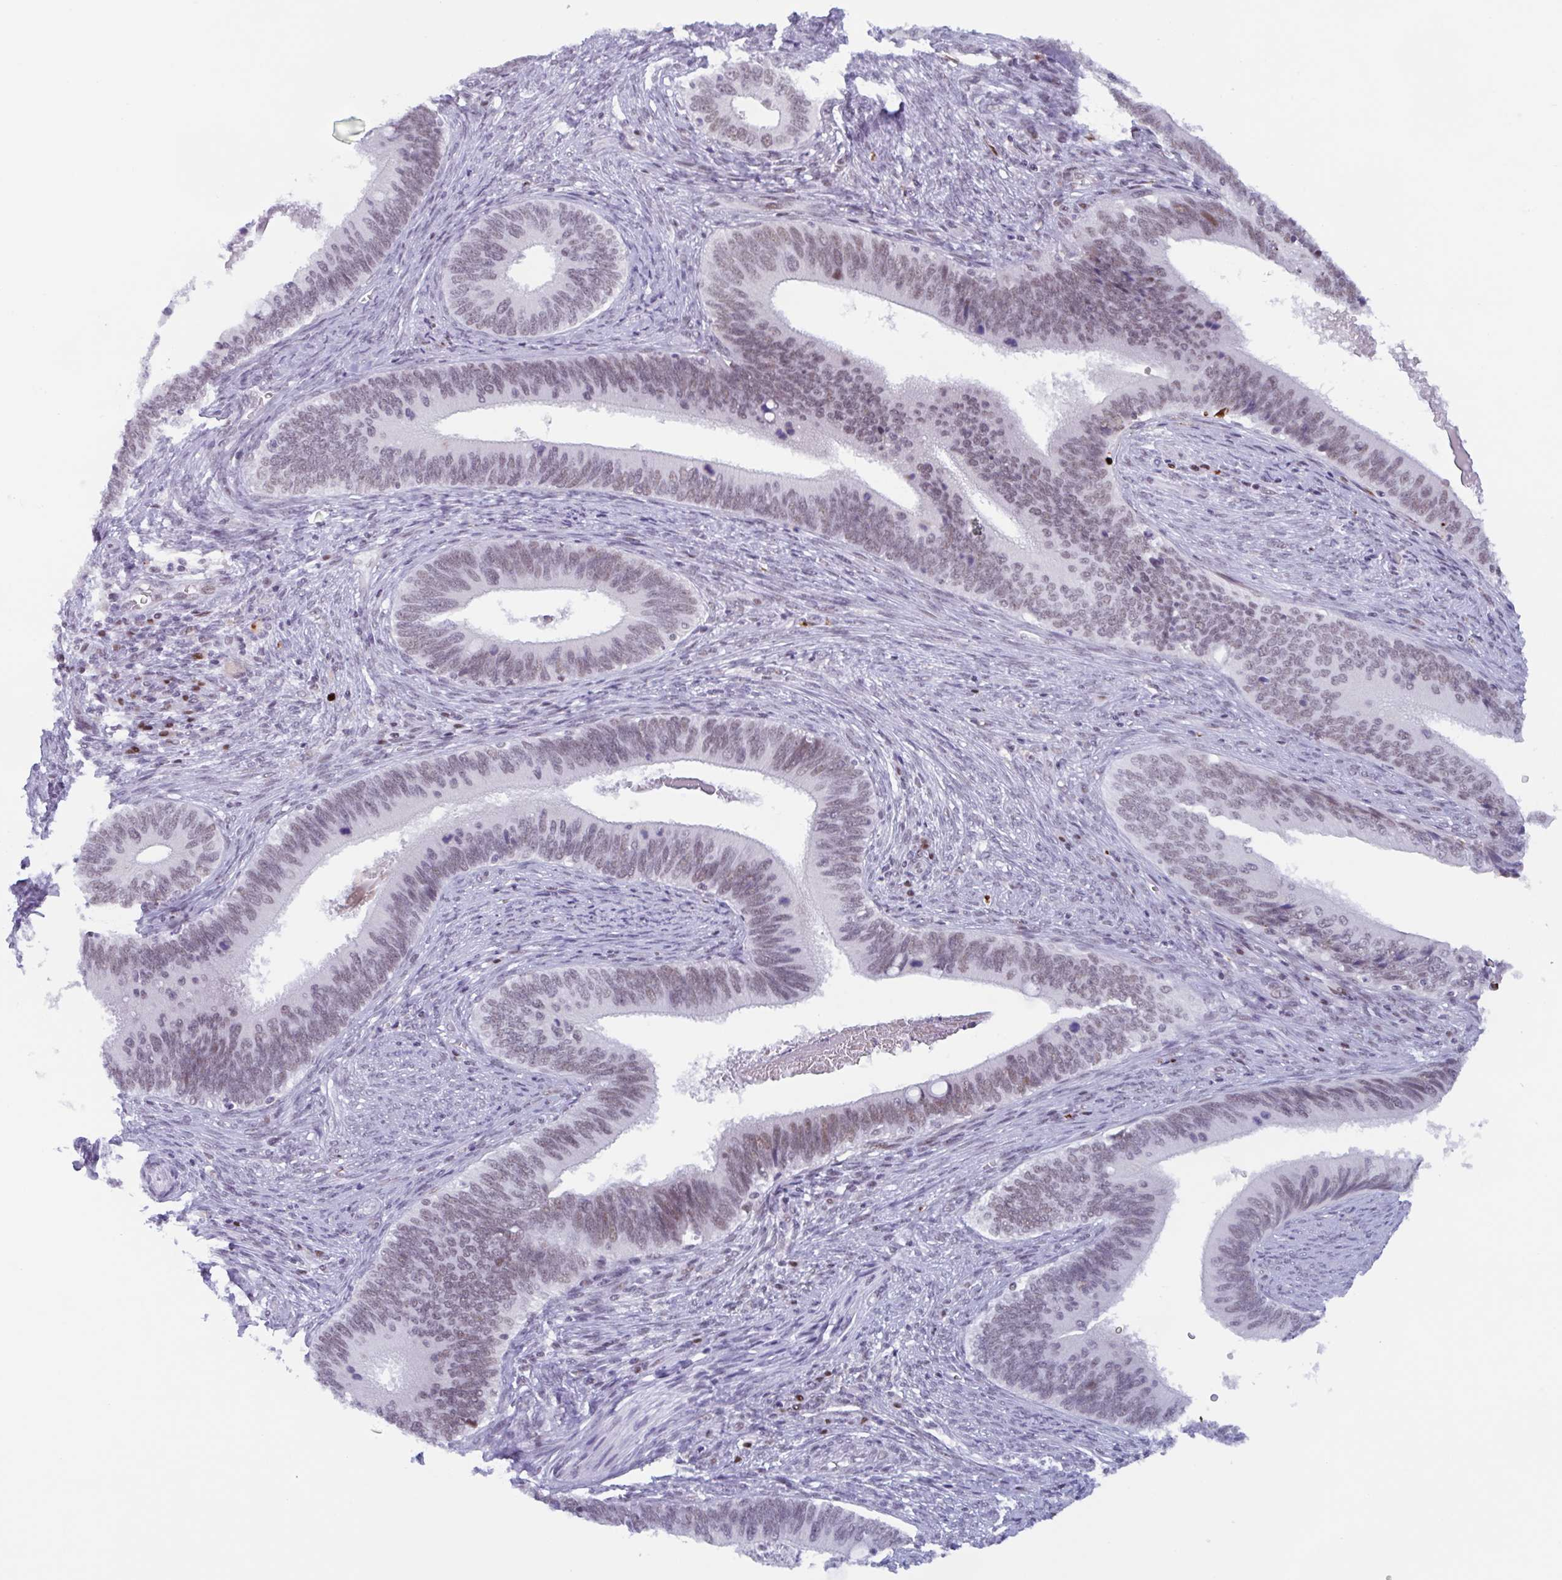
{"staining": {"intensity": "moderate", "quantity": "25%-75%", "location": "nuclear"}, "tissue": "cervical cancer", "cell_type": "Tumor cells", "image_type": "cancer", "snomed": [{"axis": "morphology", "description": "Adenocarcinoma, NOS"}, {"axis": "topography", "description": "Cervix"}], "caption": "DAB immunohistochemical staining of cervical cancer reveals moderate nuclear protein staining in about 25%-75% of tumor cells. (DAB (3,3'-diaminobenzidine) IHC with brightfield microscopy, high magnification).", "gene": "PLG", "patient": {"sex": "female", "age": 42}}